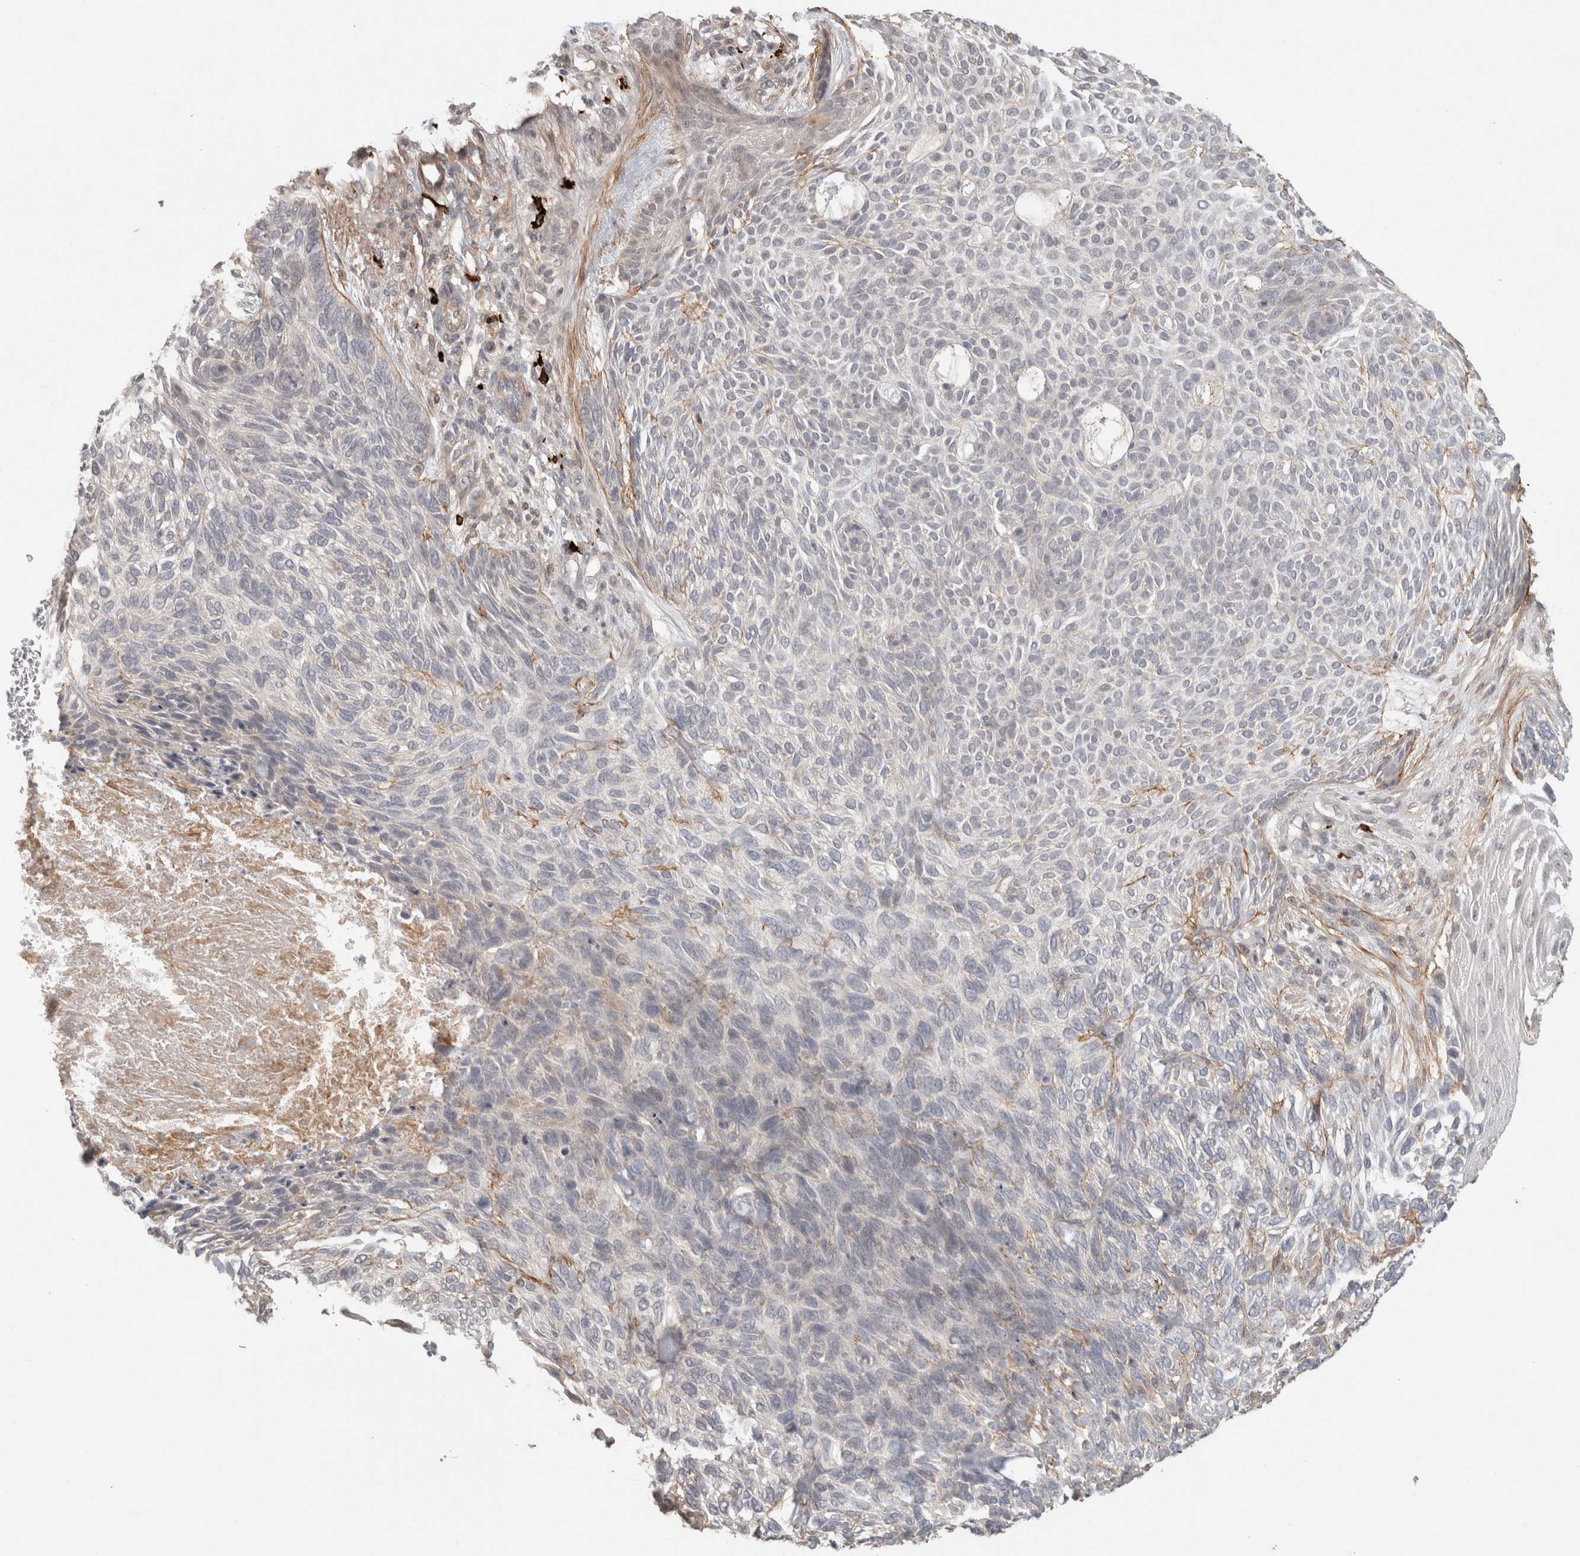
{"staining": {"intensity": "negative", "quantity": "none", "location": "none"}, "tissue": "skin cancer", "cell_type": "Tumor cells", "image_type": "cancer", "snomed": [{"axis": "morphology", "description": "Basal cell carcinoma"}, {"axis": "topography", "description": "Skin"}], "caption": "Tumor cells show no significant protein expression in basal cell carcinoma (skin).", "gene": "HSPG2", "patient": {"sex": "male", "age": 55}}